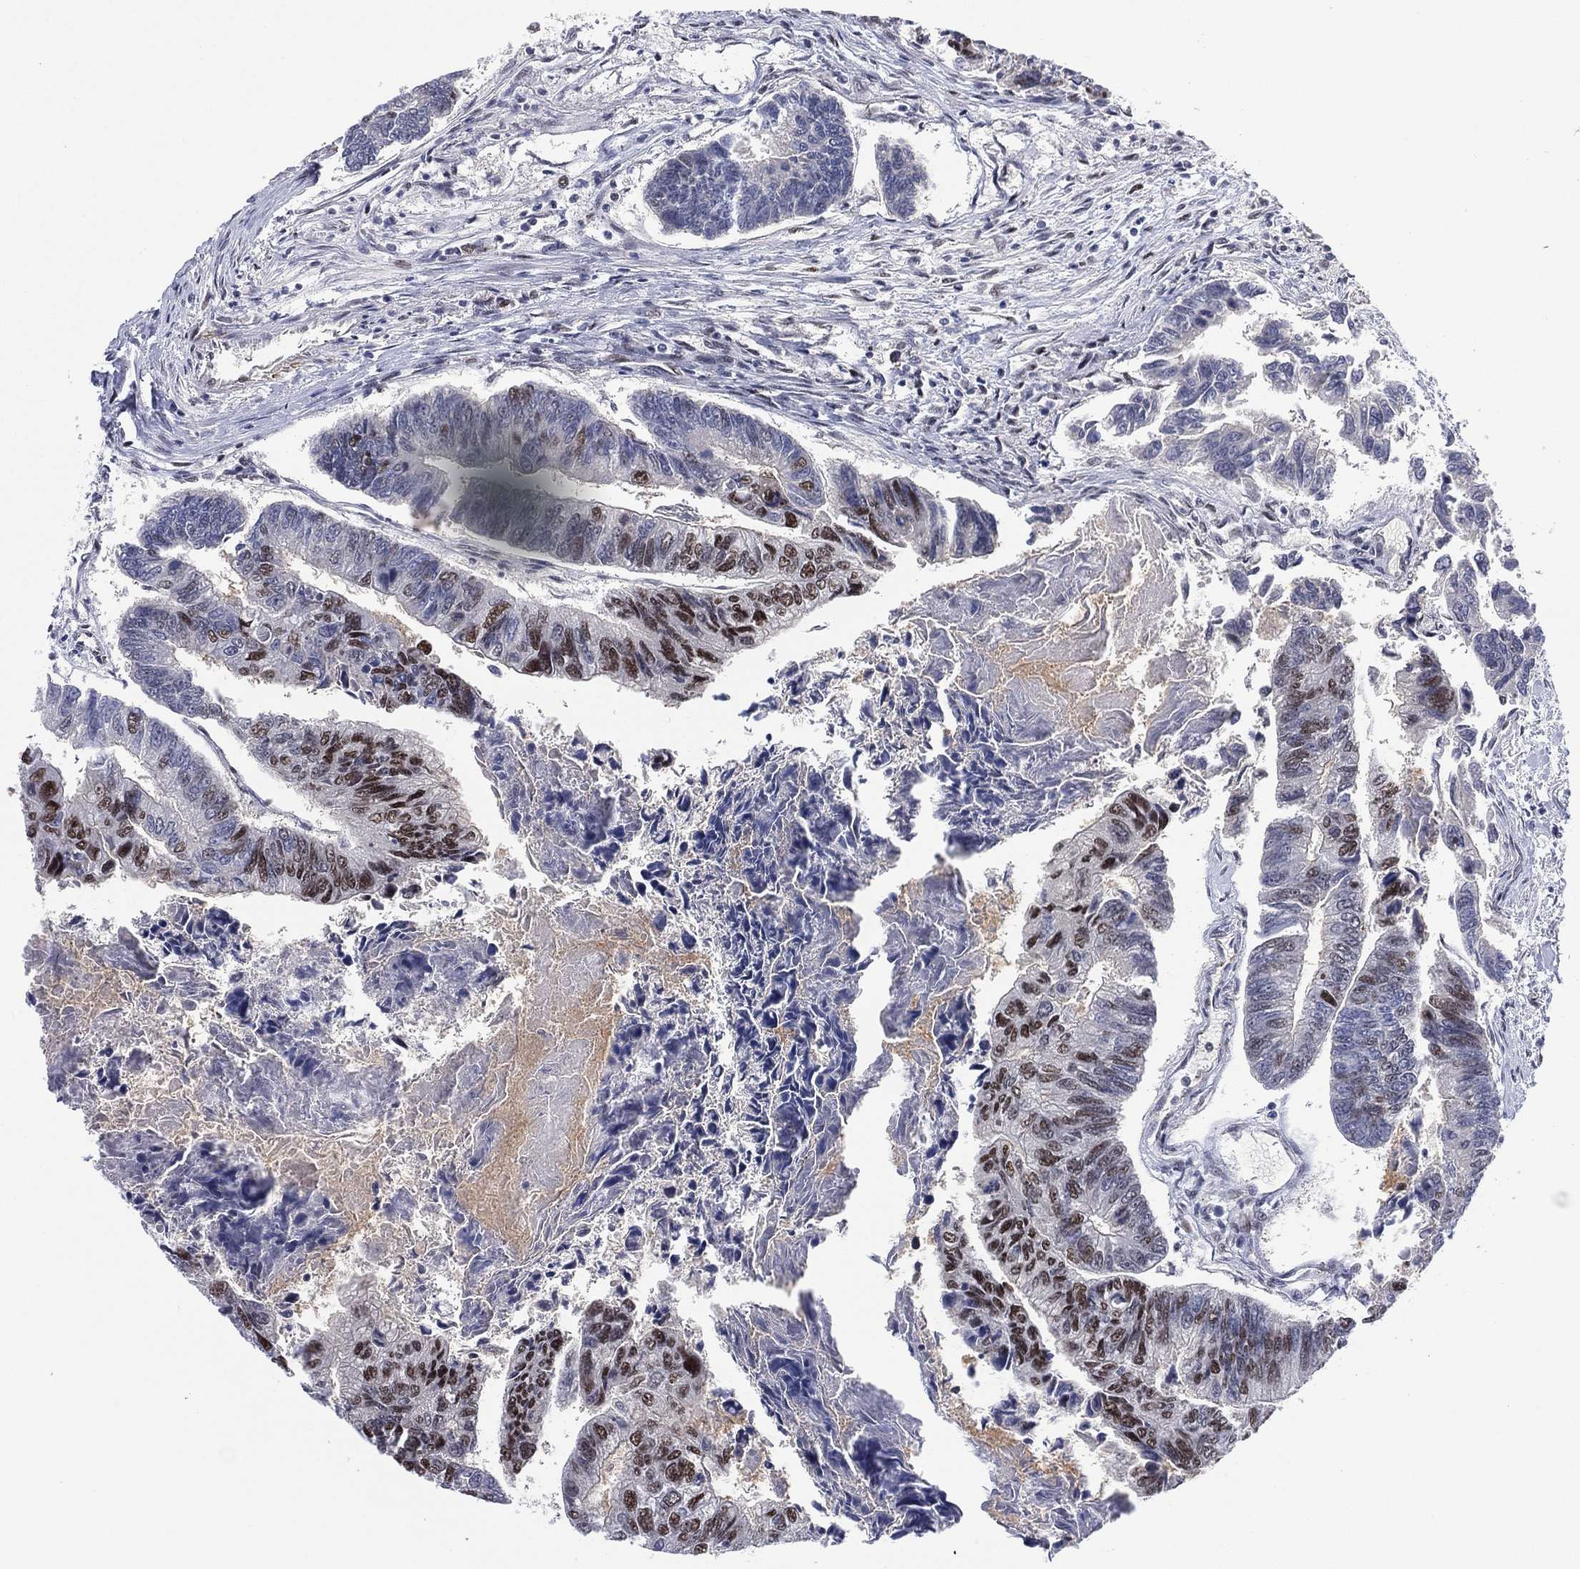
{"staining": {"intensity": "strong", "quantity": "<25%", "location": "nuclear"}, "tissue": "colorectal cancer", "cell_type": "Tumor cells", "image_type": "cancer", "snomed": [{"axis": "morphology", "description": "Adenocarcinoma, NOS"}, {"axis": "topography", "description": "Colon"}], "caption": "Human colorectal cancer stained for a protein (brown) reveals strong nuclear positive expression in approximately <25% of tumor cells.", "gene": "GSE1", "patient": {"sex": "female", "age": 65}}